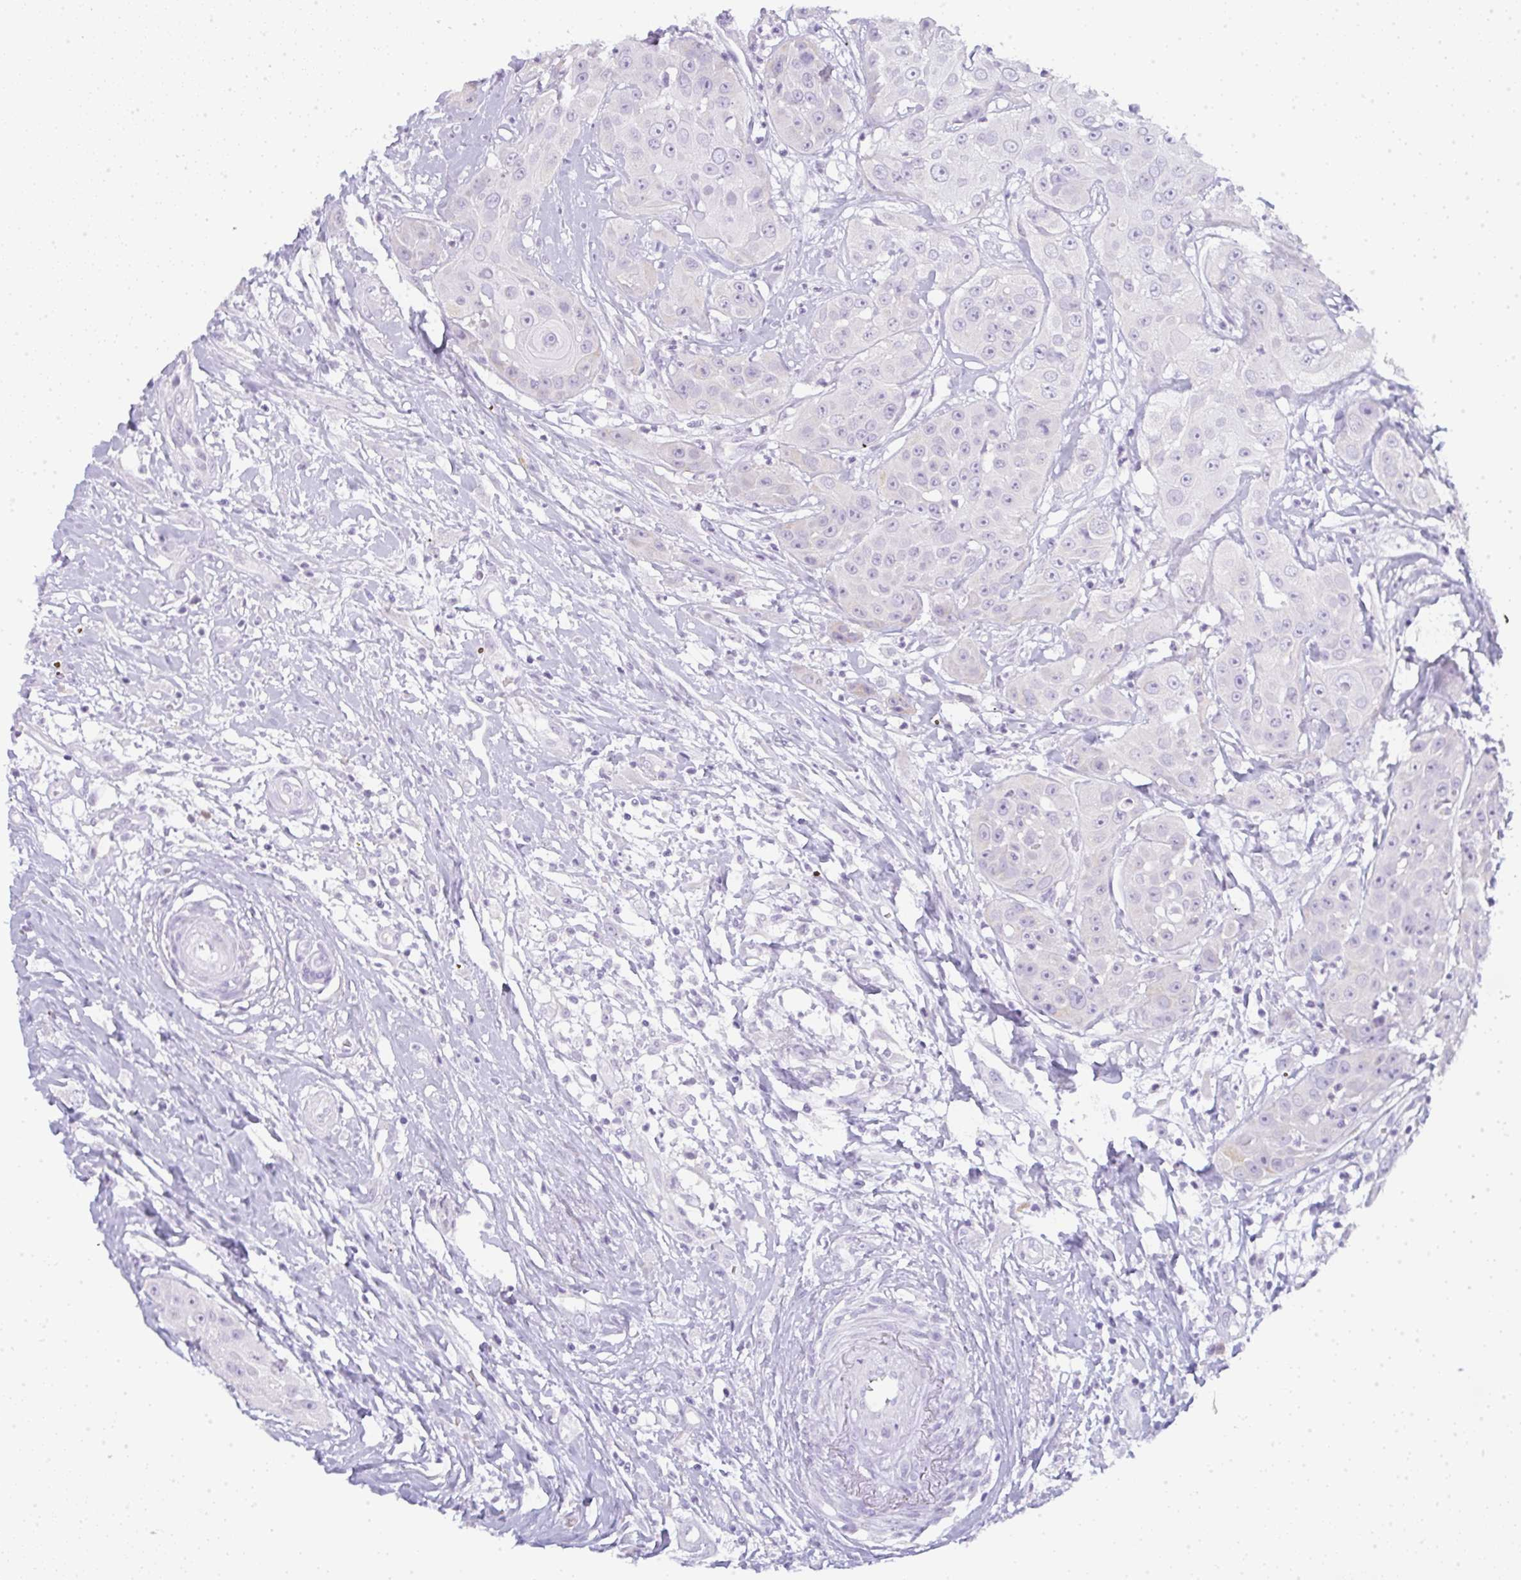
{"staining": {"intensity": "negative", "quantity": "none", "location": "none"}, "tissue": "head and neck cancer", "cell_type": "Tumor cells", "image_type": "cancer", "snomed": [{"axis": "morphology", "description": "Squamous cell carcinoma, NOS"}, {"axis": "topography", "description": "Head-Neck"}], "caption": "Squamous cell carcinoma (head and neck) stained for a protein using immunohistochemistry demonstrates no staining tumor cells.", "gene": "LPAR4", "patient": {"sex": "male", "age": 83}}